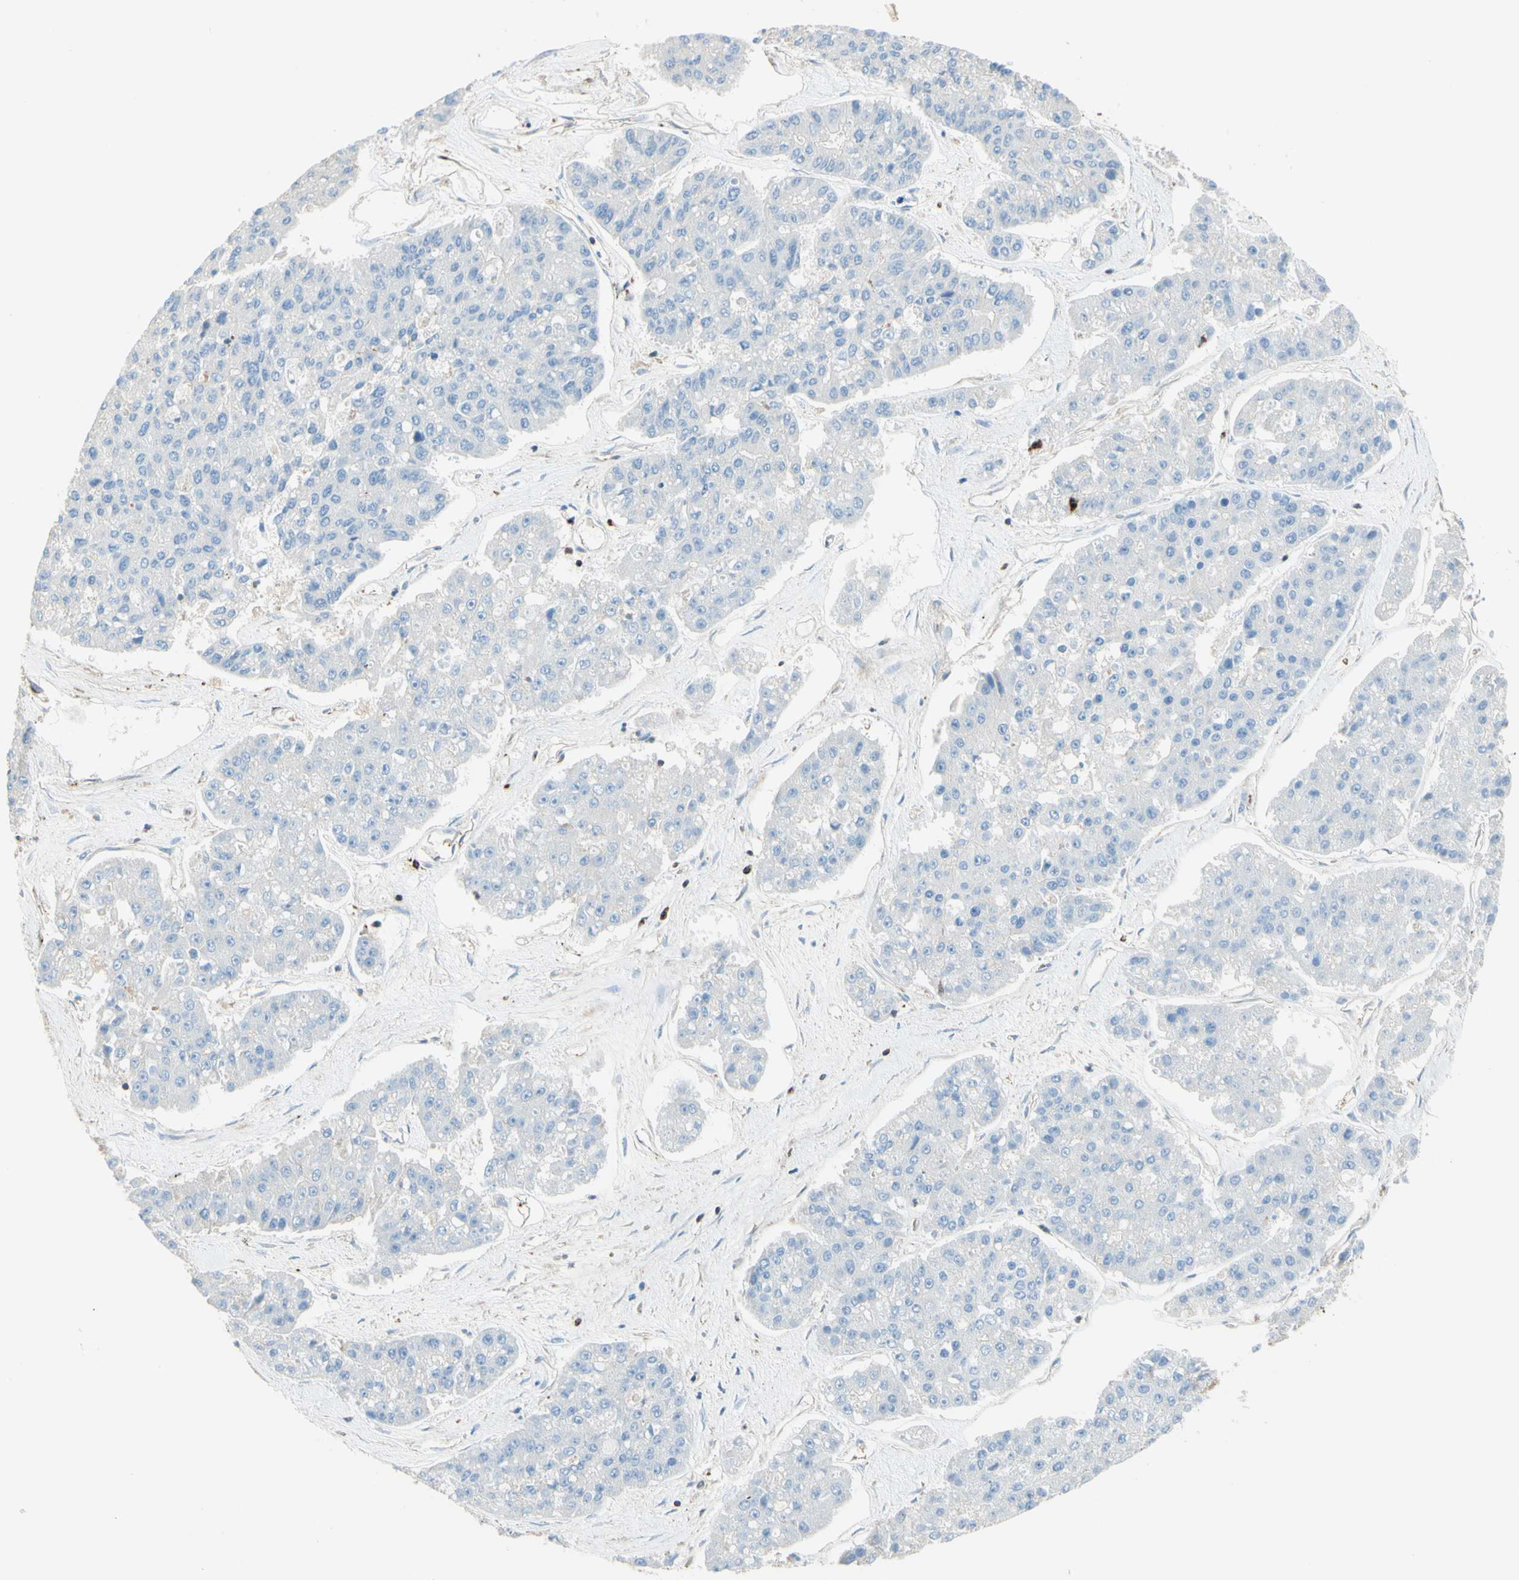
{"staining": {"intensity": "negative", "quantity": "none", "location": "none"}, "tissue": "pancreatic cancer", "cell_type": "Tumor cells", "image_type": "cancer", "snomed": [{"axis": "morphology", "description": "Adenocarcinoma, NOS"}, {"axis": "topography", "description": "Pancreas"}], "caption": "There is no significant expression in tumor cells of pancreatic cancer (adenocarcinoma). The staining was performed using DAB to visualize the protein expression in brown, while the nuclei were stained in blue with hematoxylin (Magnification: 20x).", "gene": "SEMA4C", "patient": {"sex": "male", "age": 50}}